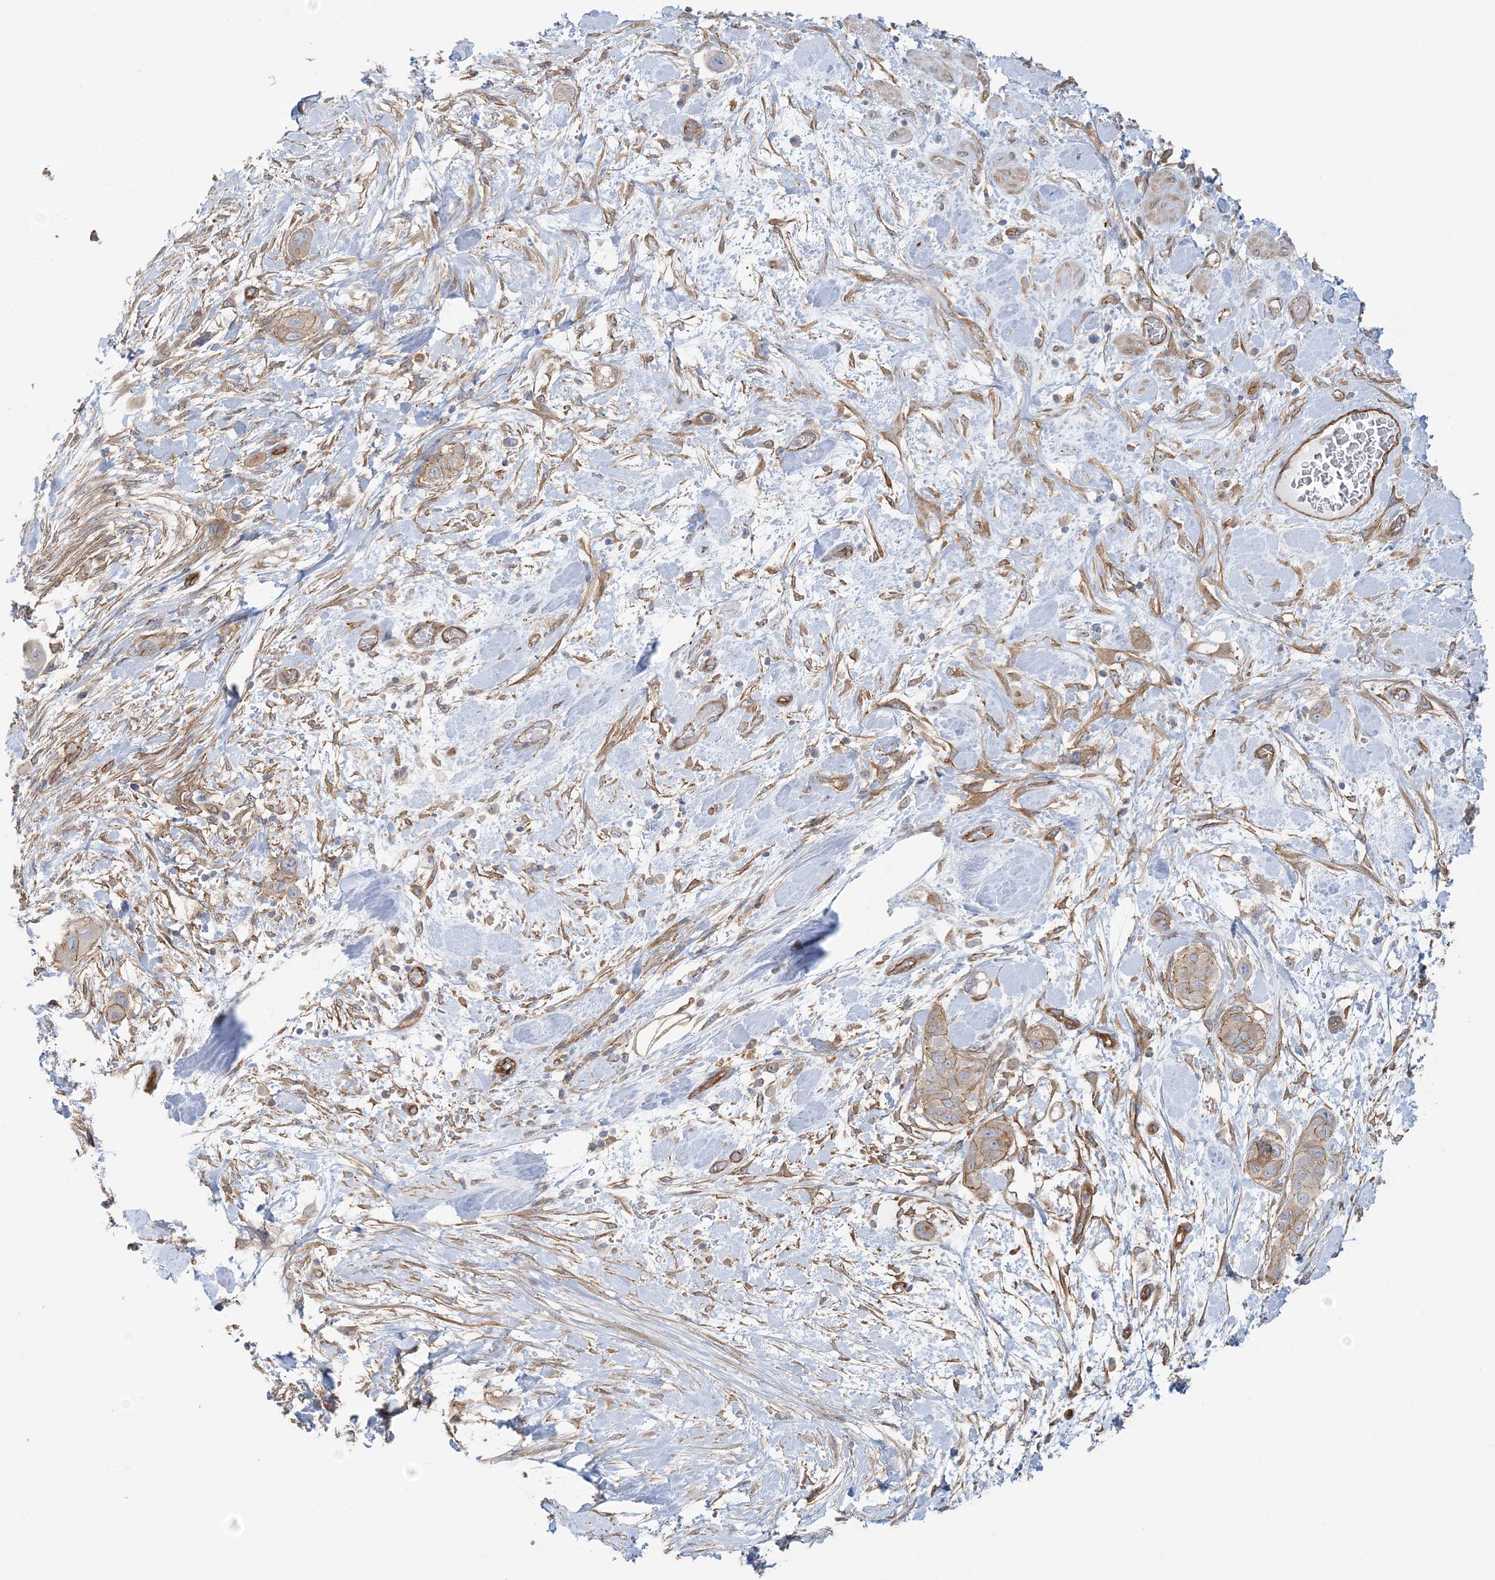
{"staining": {"intensity": "weak", "quantity": ">75%", "location": "cytoplasmic/membranous"}, "tissue": "pancreatic cancer", "cell_type": "Tumor cells", "image_type": "cancer", "snomed": [{"axis": "morphology", "description": "Adenocarcinoma, NOS"}, {"axis": "topography", "description": "Pancreas"}], "caption": "Human pancreatic cancer stained for a protein (brown) shows weak cytoplasmic/membranous positive expression in about >75% of tumor cells.", "gene": "RAI14", "patient": {"sex": "male", "age": 68}}